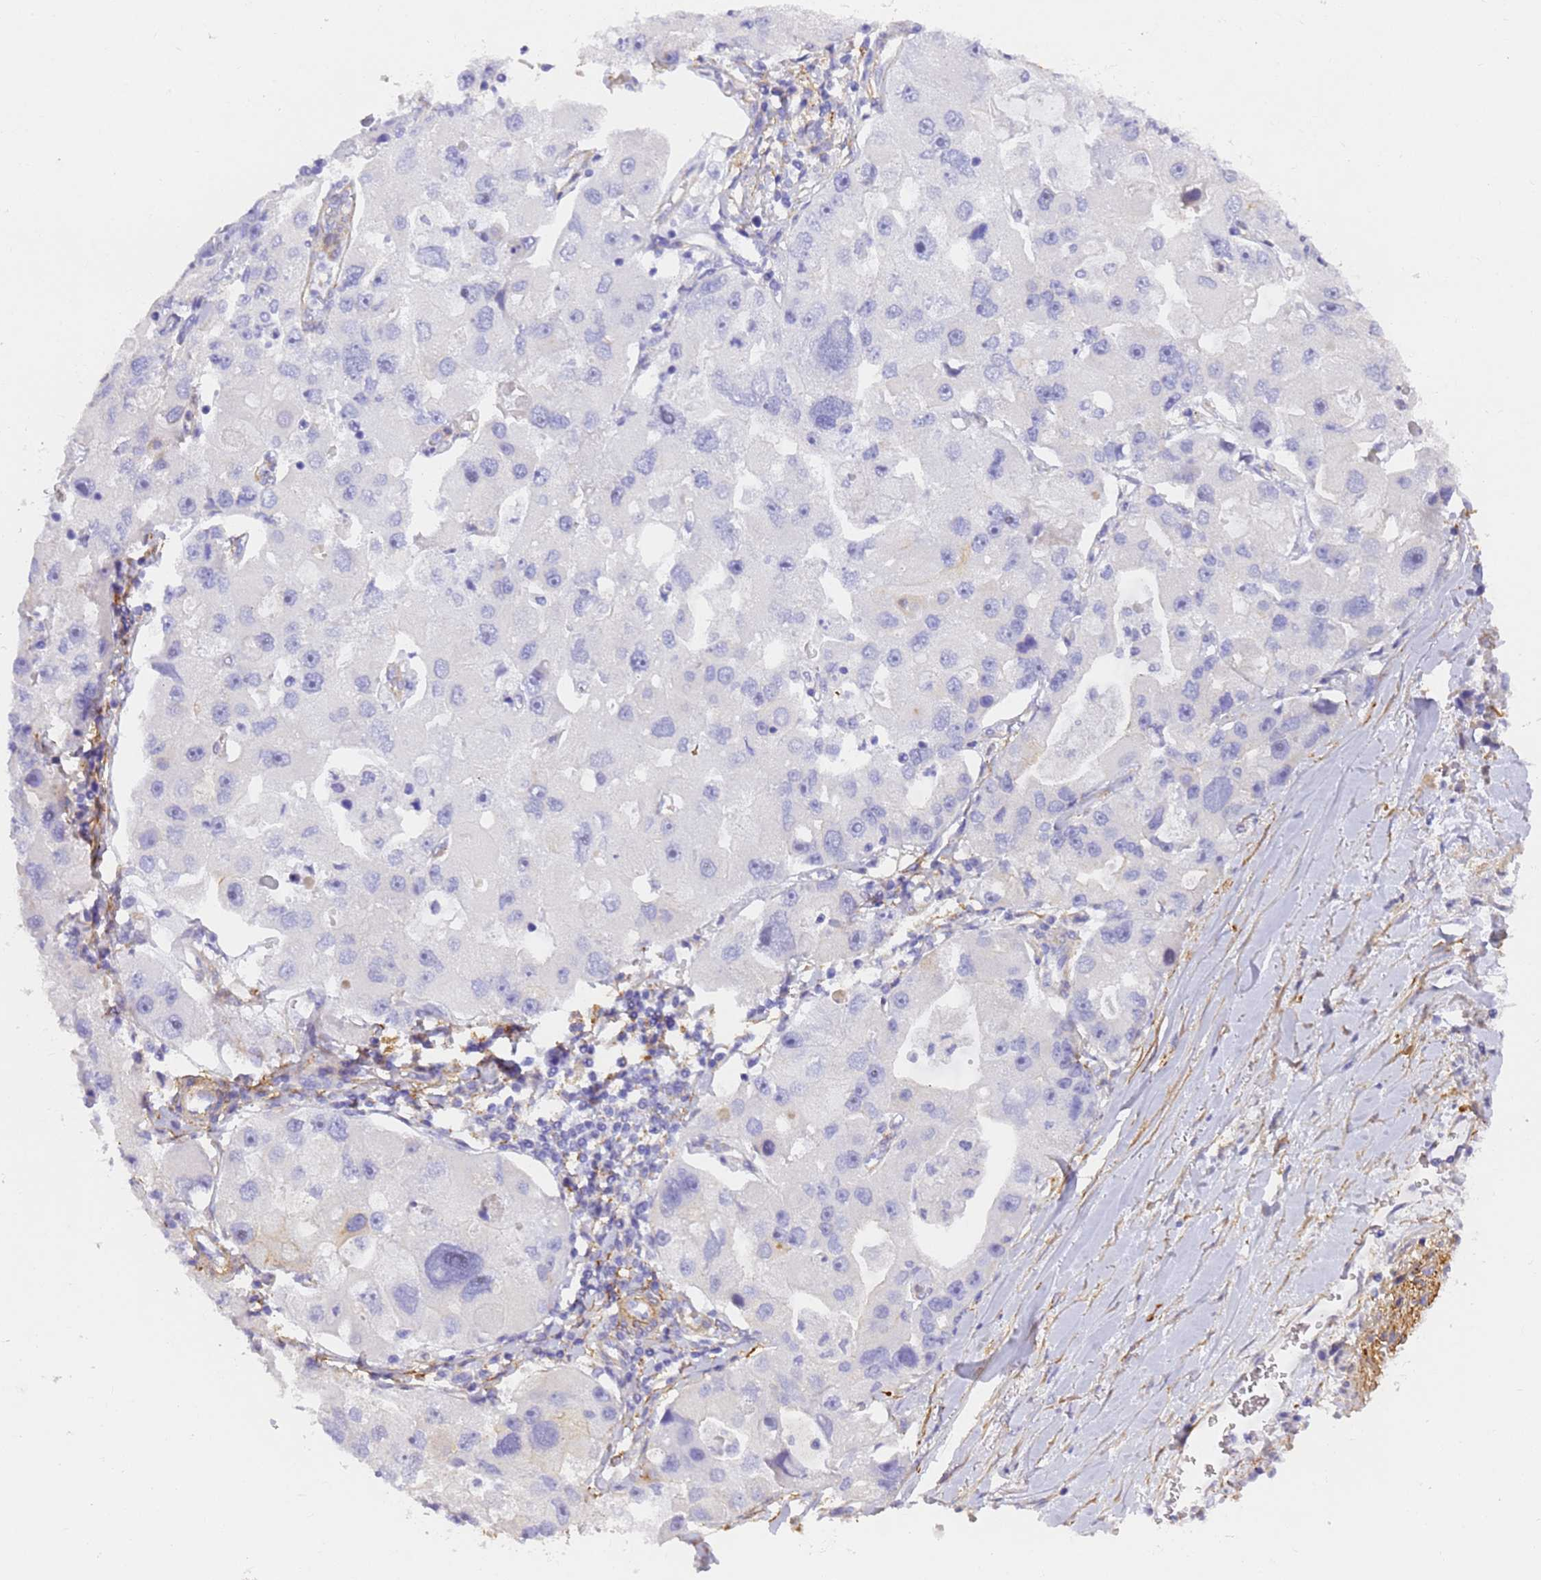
{"staining": {"intensity": "negative", "quantity": "none", "location": "none"}, "tissue": "lung cancer", "cell_type": "Tumor cells", "image_type": "cancer", "snomed": [{"axis": "morphology", "description": "Adenocarcinoma, NOS"}, {"axis": "topography", "description": "Lung"}], "caption": "DAB immunohistochemical staining of adenocarcinoma (lung) reveals no significant expression in tumor cells. The staining was performed using DAB to visualize the protein expression in brown, while the nuclei were stained in blue with hematoxylin (Magnification: 20x).", "gene": "MVB12A", "patient": {"sex": "female", "age": 54}}